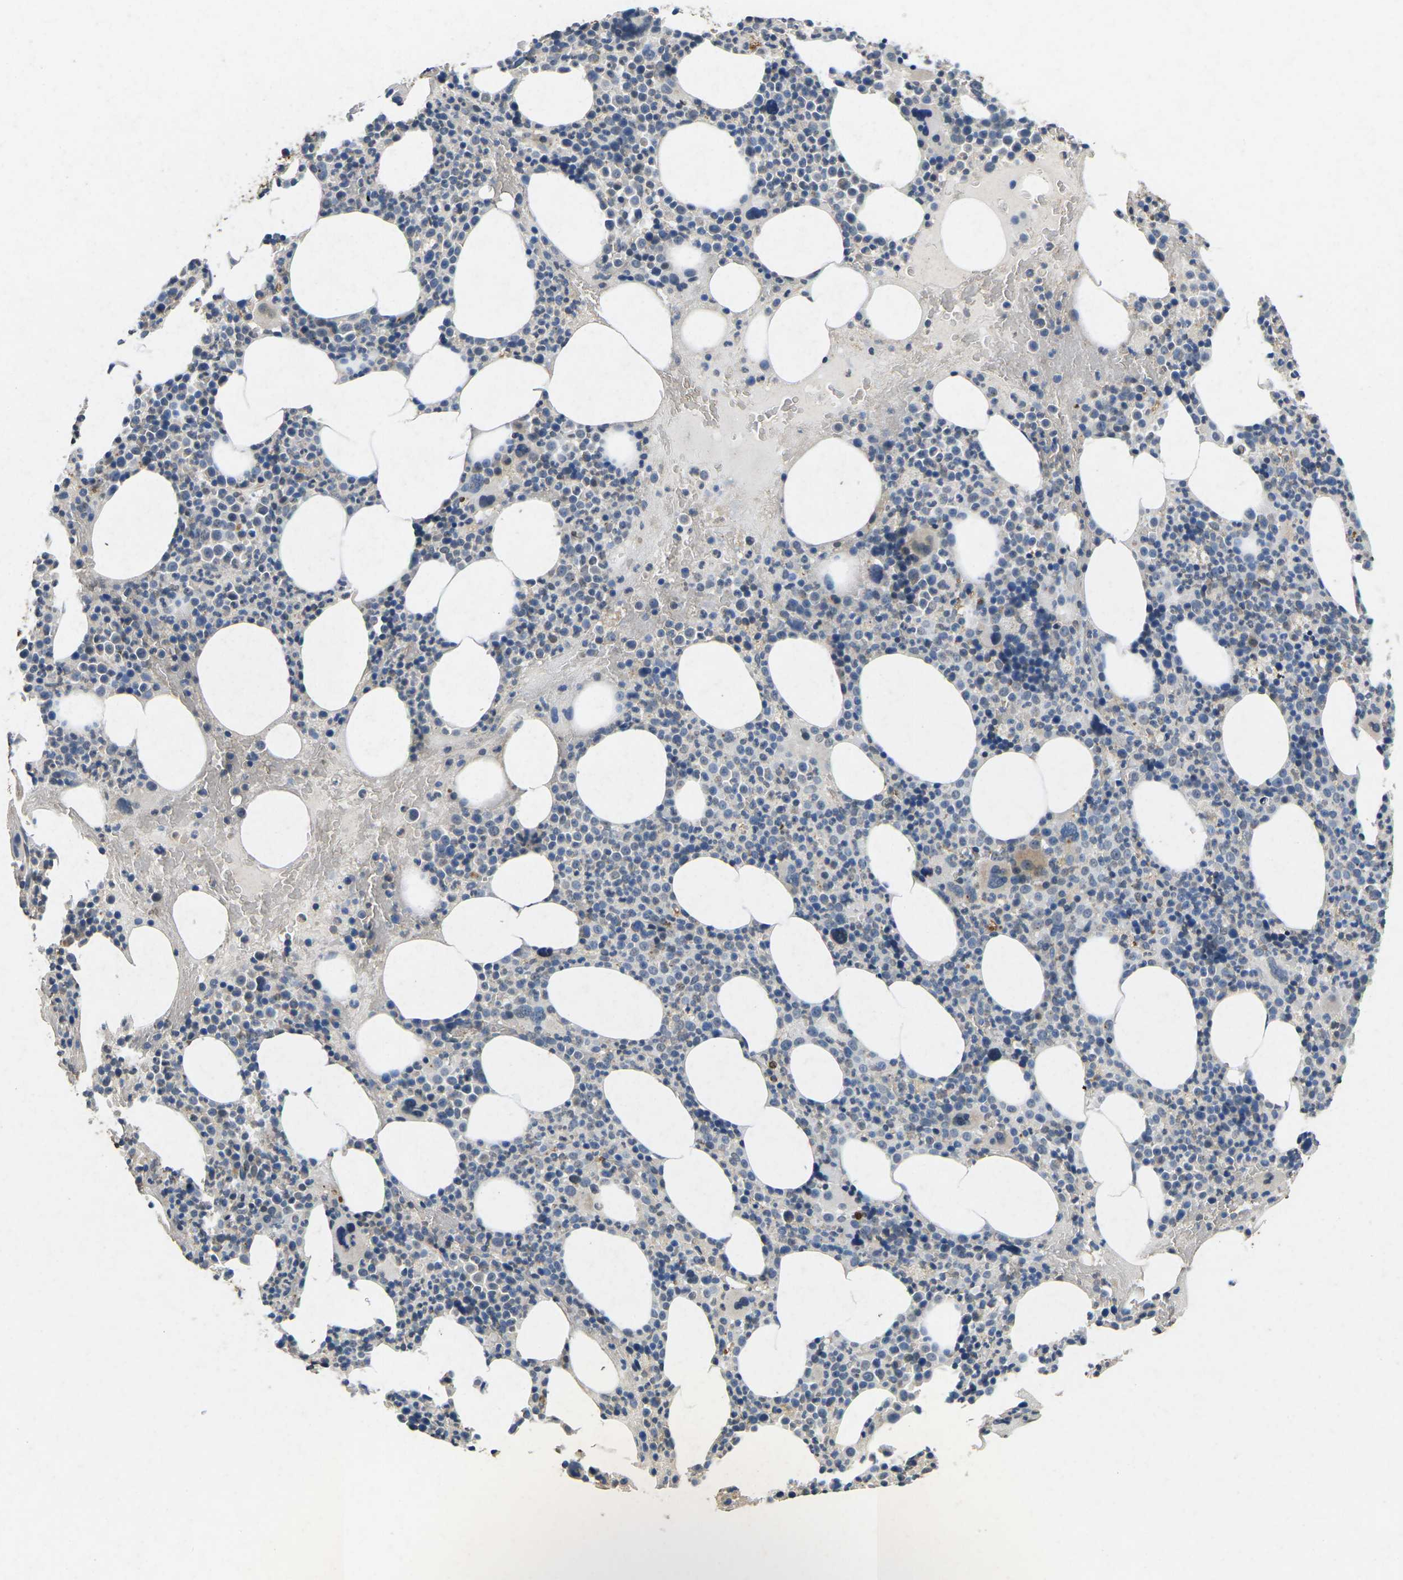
{"staining": {"intensity": "weak", "quantity": "<25%", "location": "cytoplasmic/membranous"}, "tissue": "bone marrow", "cell_type": "Hematopoietic cells", "image_type": "normal", "snomed": [{"axis": "morphology", "description": "Normal tissue, NOS"}, {"axis": "morphology", "description": "Inflammation, NOS"}, {"axis": "topography", "description": "Bone marrow"}], "caption": "Image shows no protein staining in hematopoietic cells of benign bone marrow.", "gene": "SCNN1B", "patient": {"sex": "male", "age": 73}}